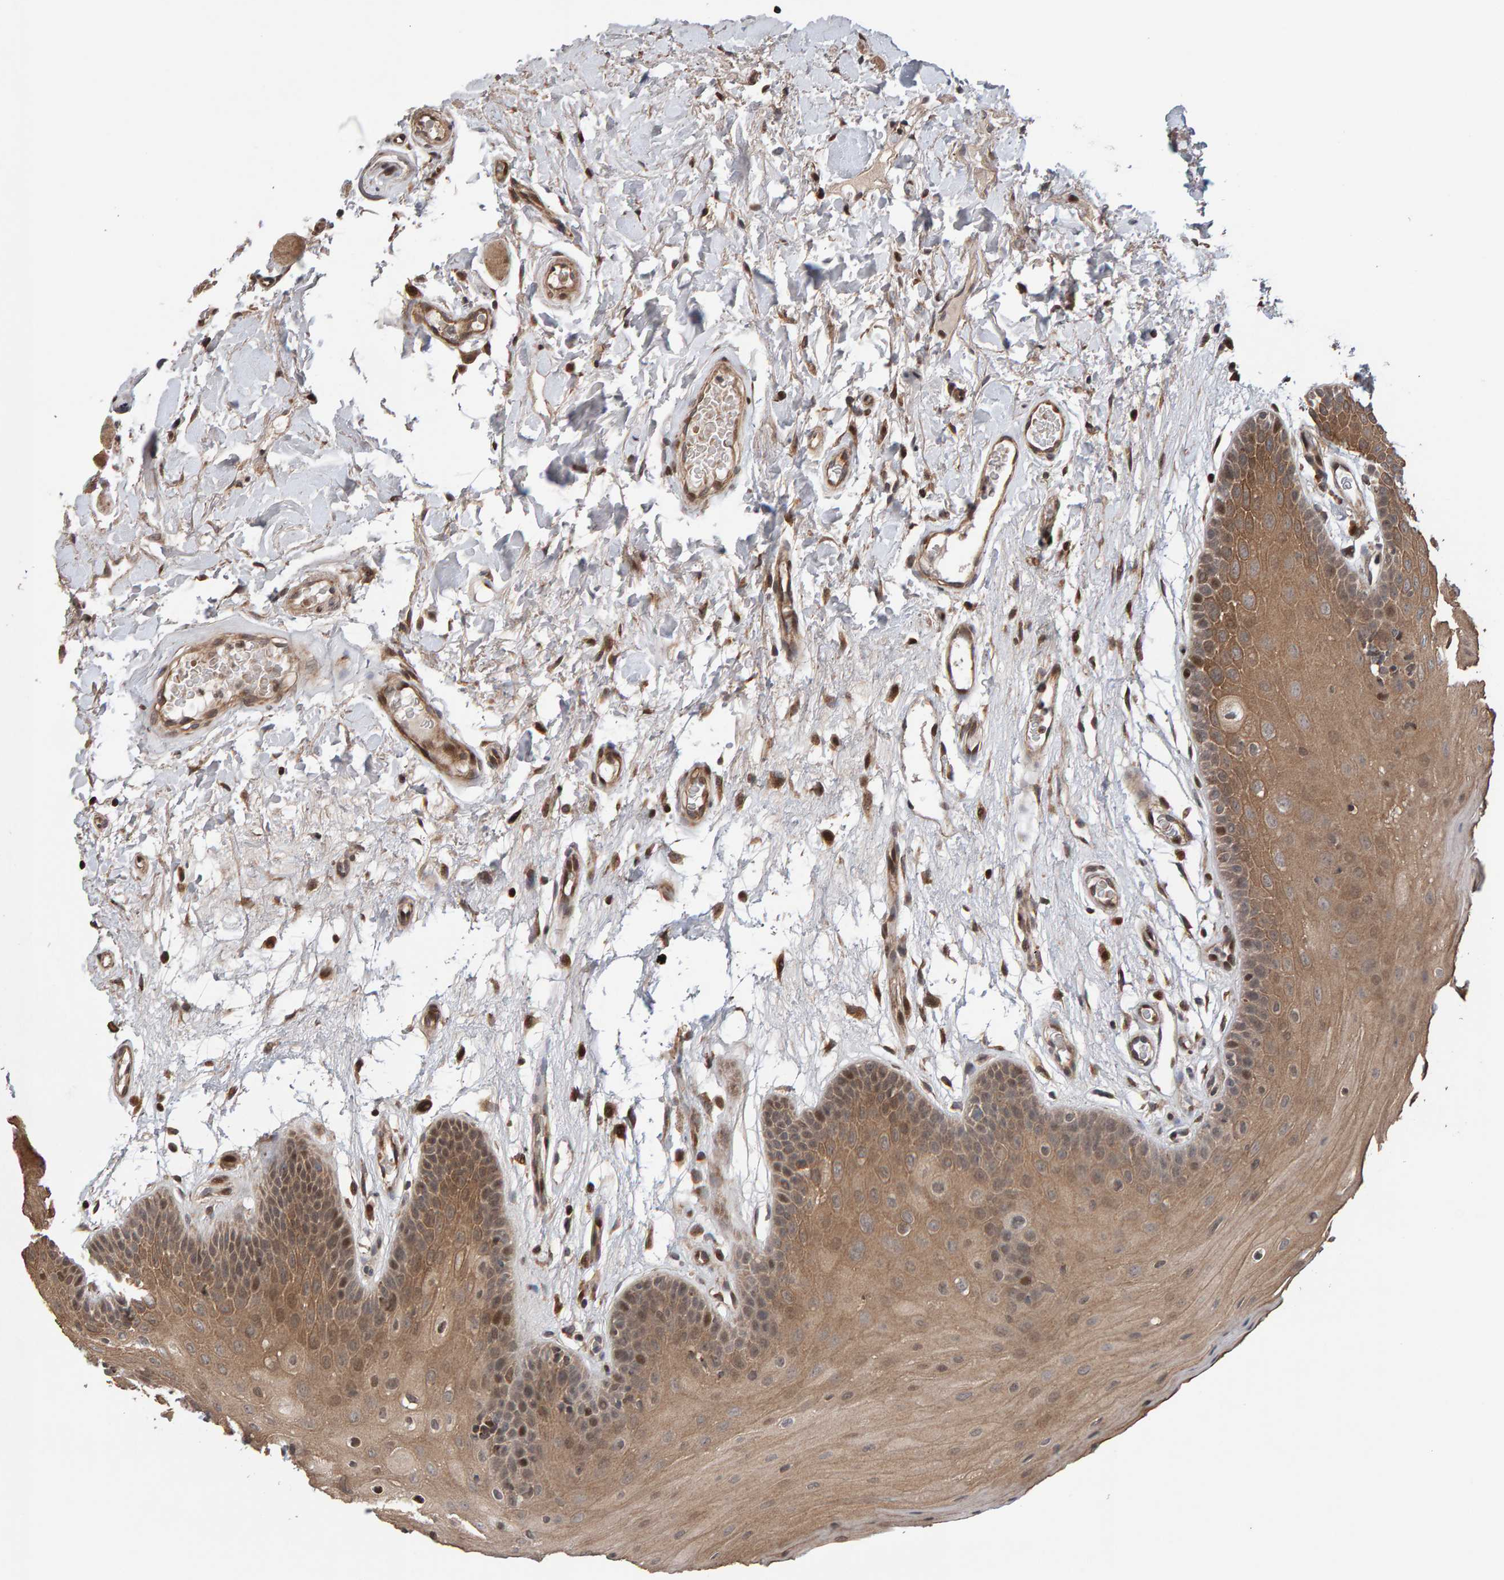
{"staining": {"intensity": "moderate", "quantity": ">75%", "location": "cytoplasmic/membranous"}, "tissue": "oral mucosa", "cell_type": "Squamous epithelial cells", "image_type": "normal", "snomed": [{"axis": "morphology", "description": "Normal tissue, NOS"}, {"axis": "morphology", "description": "Squamous cell carcinoma, NOS"}, {"axis": "topography", "description": "Oral tissue"}, {"axis": "topography", "description": "Head-Neck"}], "caption": "IHC (DAB) staining of unremarkable oral mucosa shows moderate cytoplasmic/membranous protein expression in approximately >75% of squamous epithelial cells.", "gene": "PECR", "patient": {"sex": "male", "age": 71}}